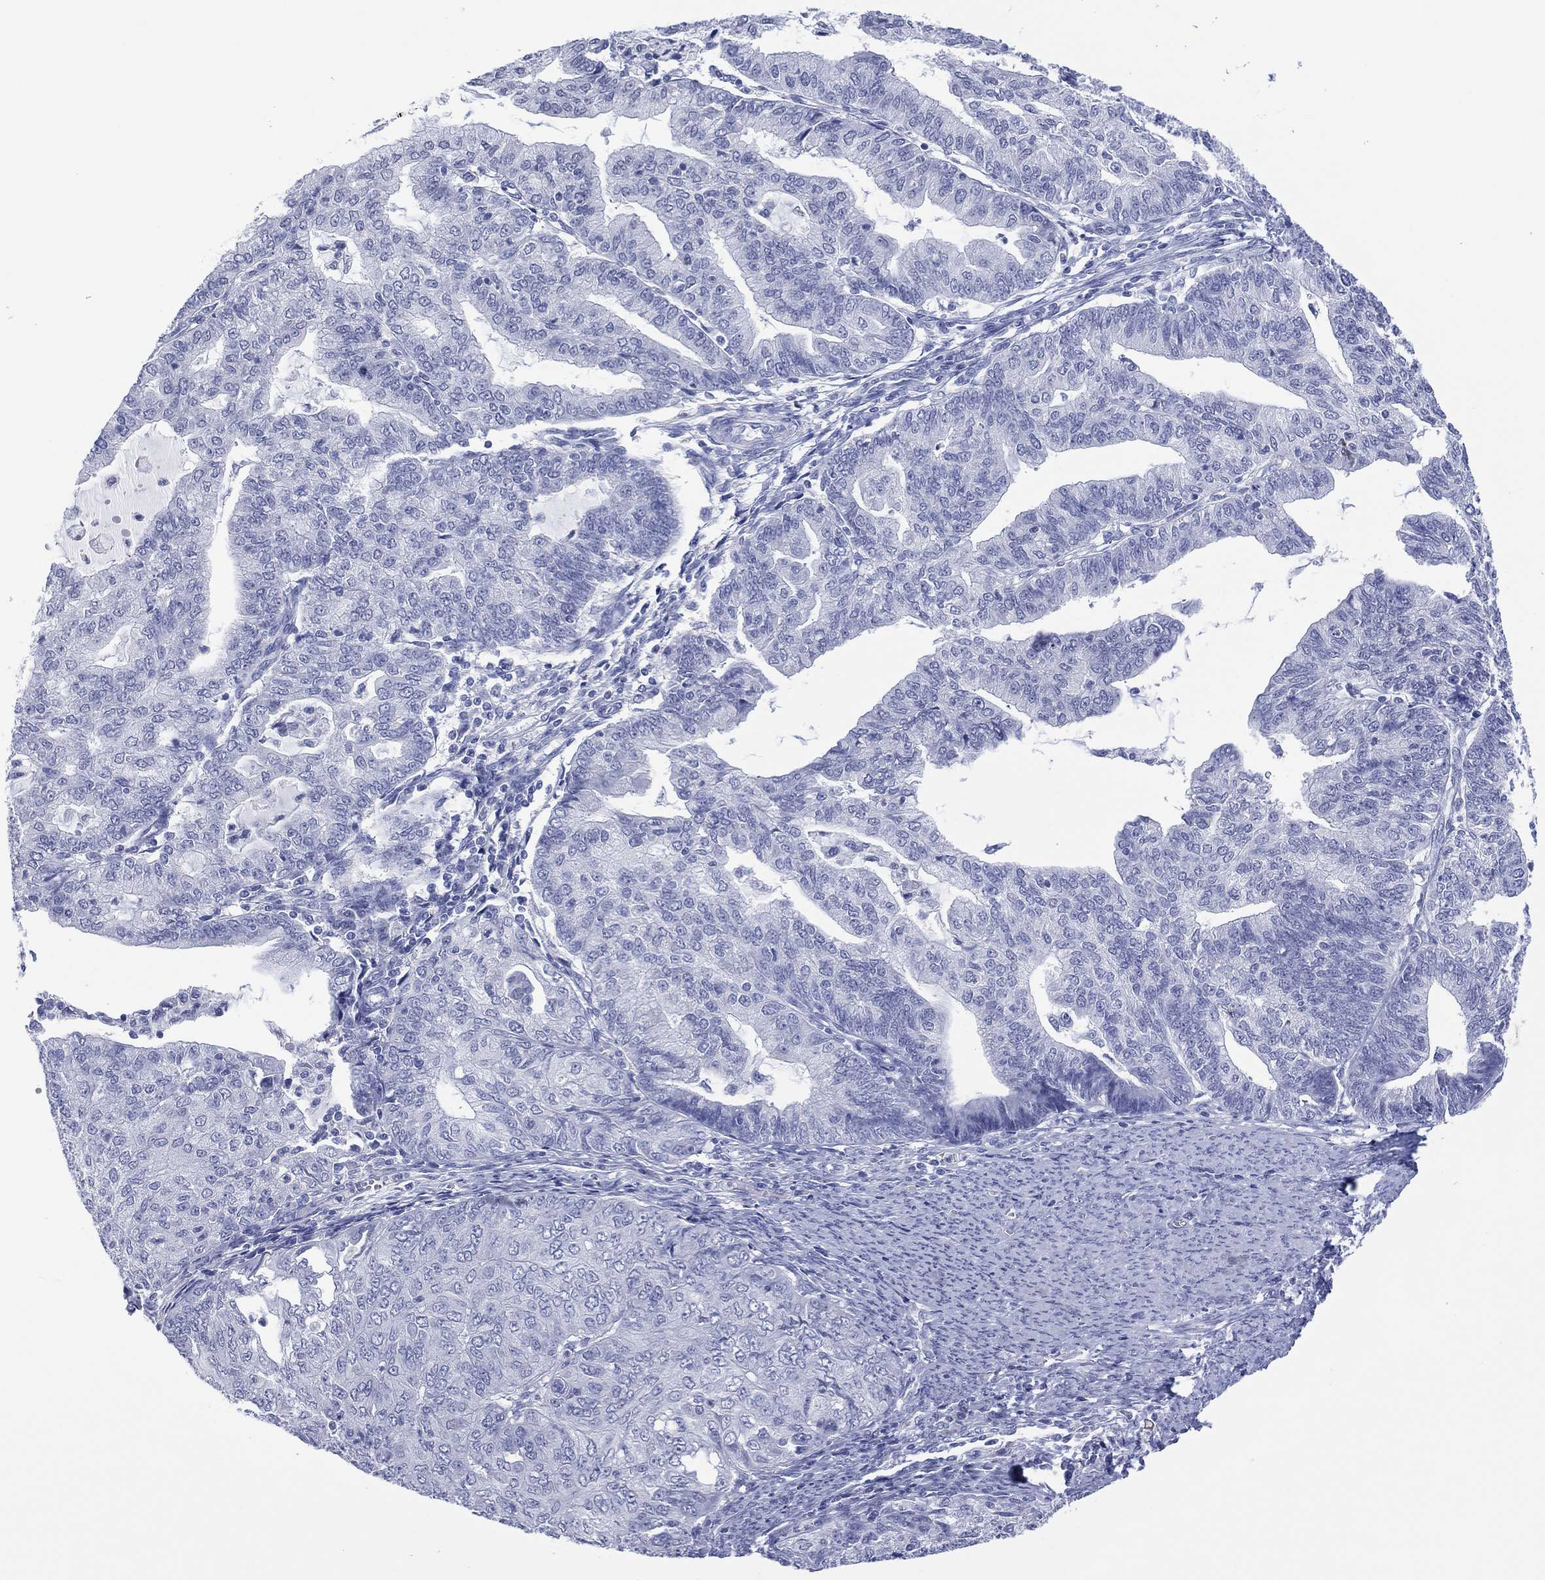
{"staining": {"intensity": "negative", "quantity": "none", "location": "none"}, "tissue": "endometrial cancer", "cell_type": "Tumor cells", "image_type": "cancer", "snomed": [{"axis": "morphology", "description": "Adenocarcinoma, NOS"}, {"axis": "topography", "description": "Endometrium"}], "caption": "An image of human endometrial cancer is negative for staining in tumor cells.", "gene": "UTF1", "patient": {"sex": "female", "age": 82}}